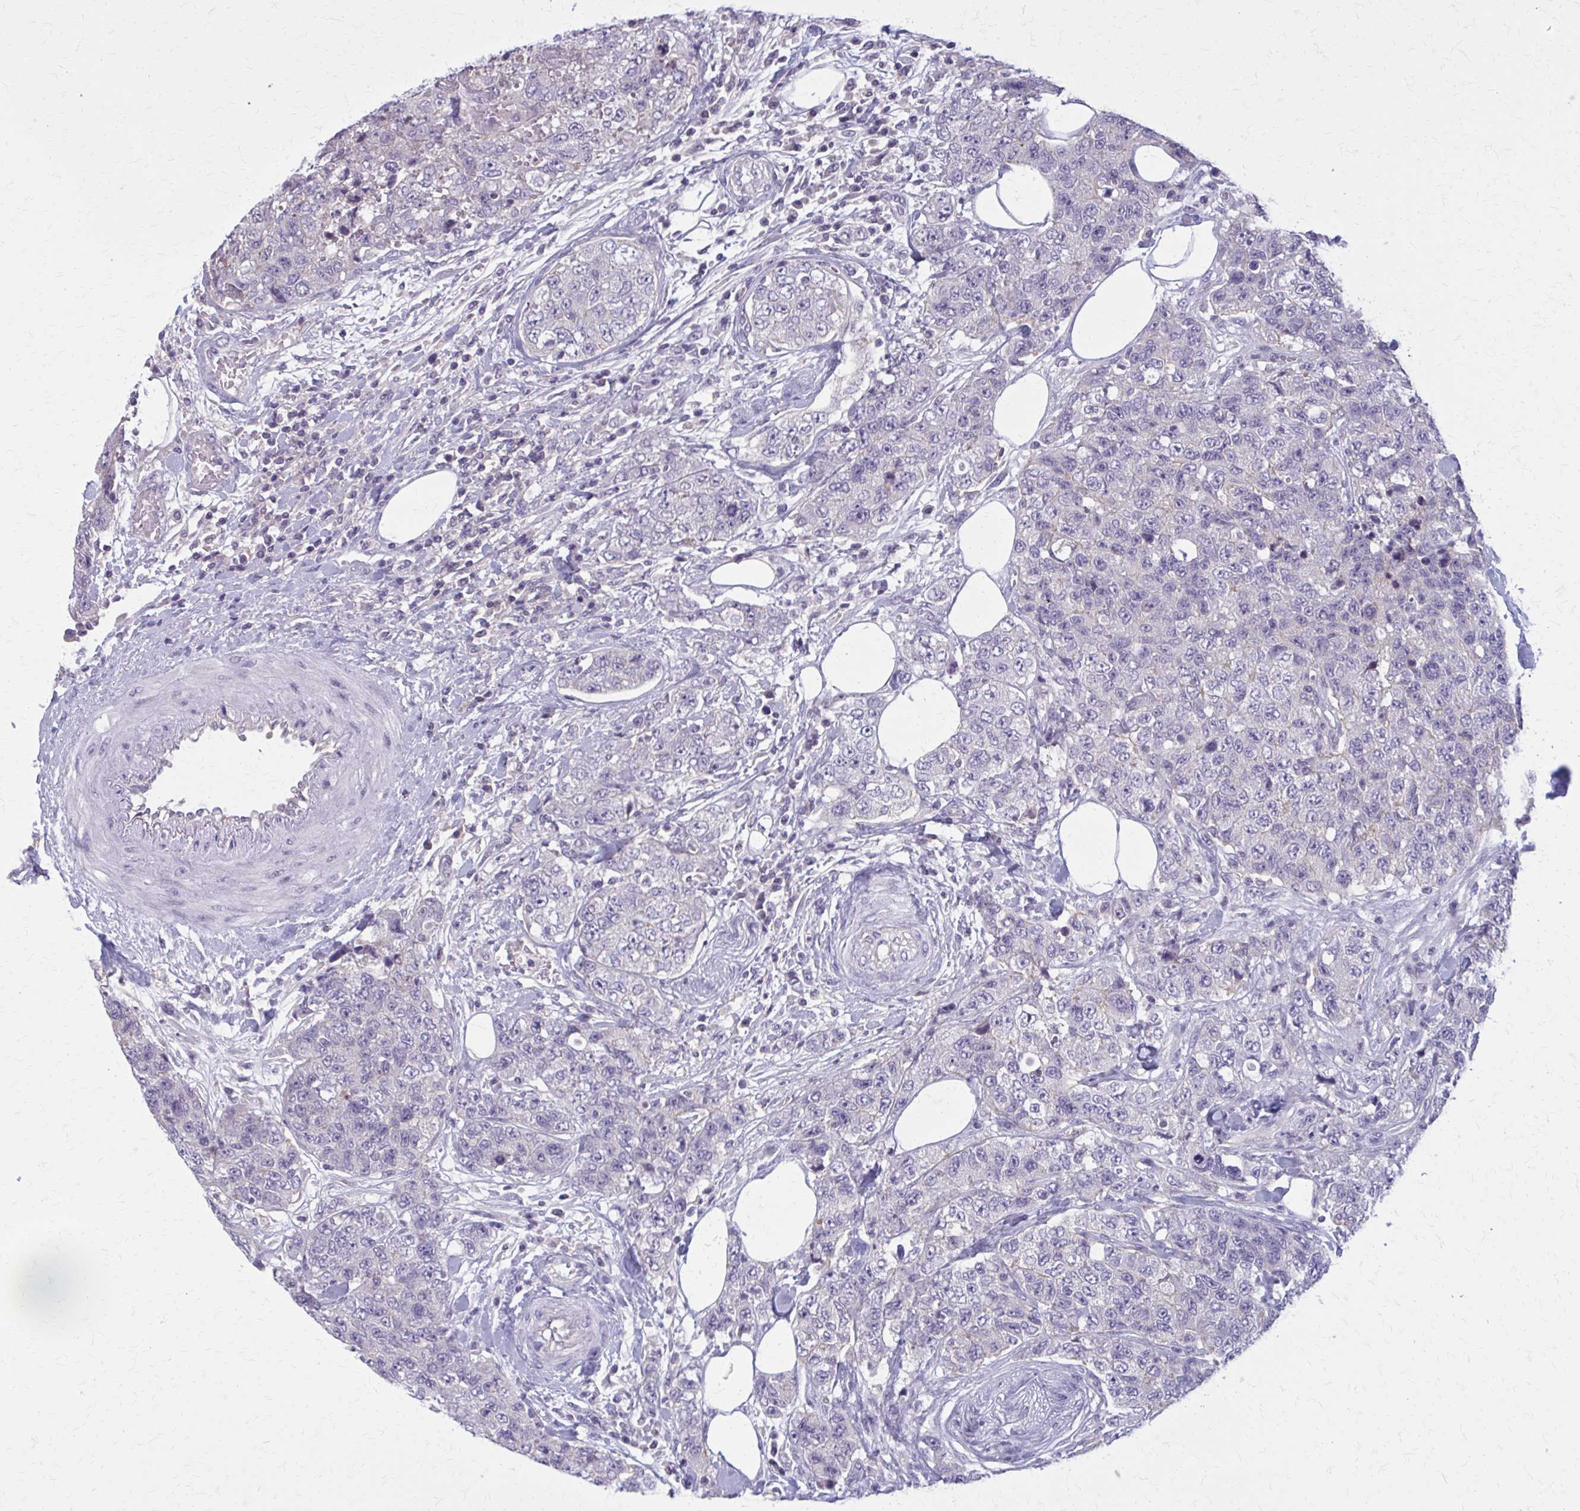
{"staining": {"intensity": "negative", "quantity": "none", "location": "none"}, "tissue": "urothelial cancer", "cell_type": "Tumor cells", "image_type": "cancer", "snomed": [{"axis": "morphology", "description": "Urothelial carcinoma, High grade"}, {"axis": "topography", "description": "Urinary bladder"}], "caption": "Immunohistochemistry micrograph of neoplastic tissue: human urothelial carcinoma (high-grade) stained with DAB (3,3'-diaminobenzidine) reveals no significant protein expression in tumor cells.", "gene": "OR4A47", "patient": {"sex": "female", "age": 78}}